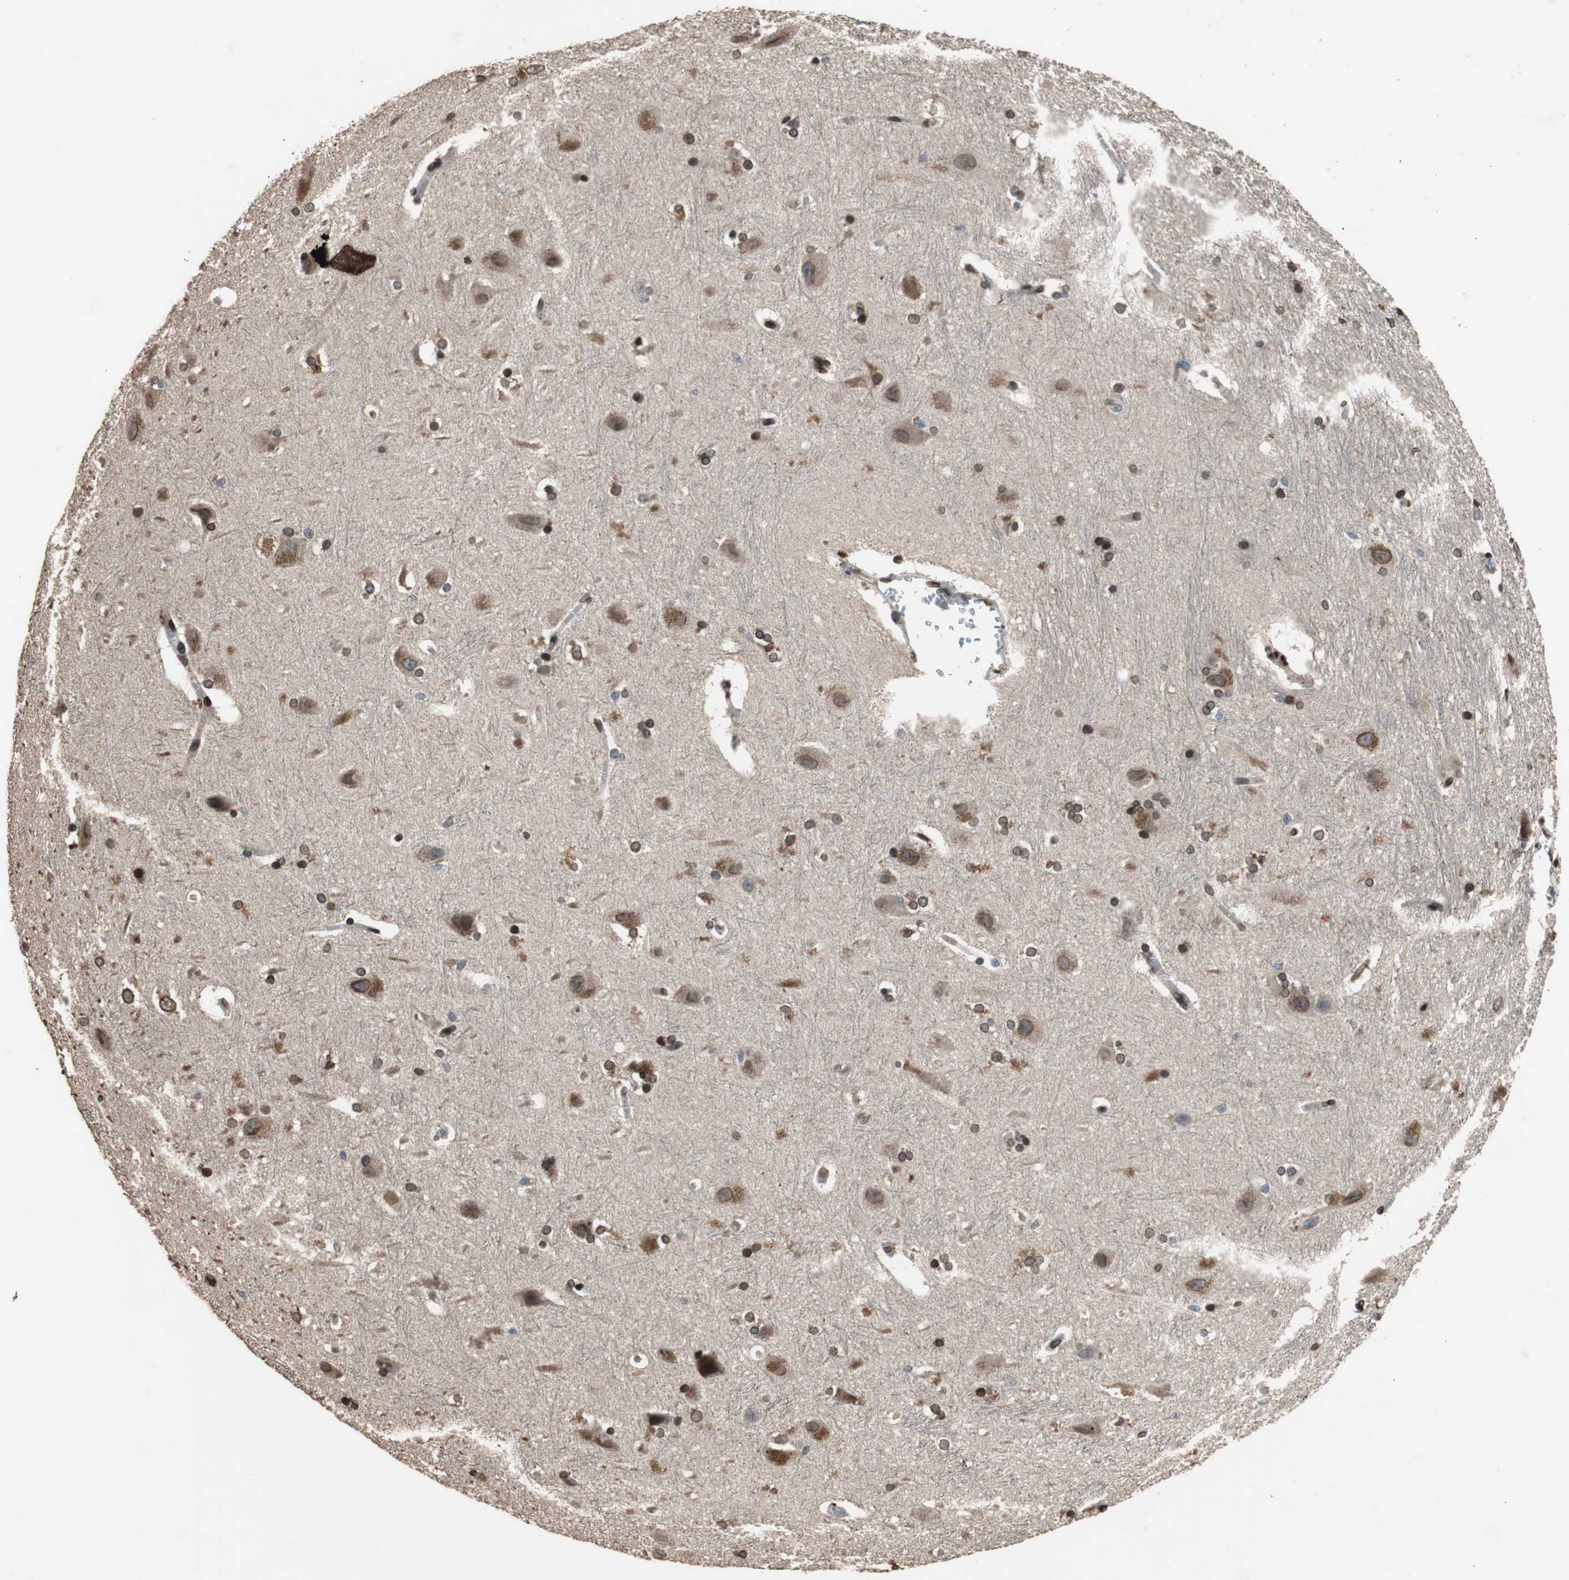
{"staining": {"intensity": "strong", "quantity": ">75%", "location": "cytoplasmic/membranous,nuclear"}, "tissue": "hippocampus", "cell_type": "Glial cells", "image_type": "normal", "snomed": [{"axis": "morphology", "description": "Normal tissue, NOS"}, {"axis": "topography", "description": "Hippocampus"}], "caption": "Immunohistochemistry (IHC) photomicrograph of benign hippocampus stained for a protein (brown), which displays high levels of strong cytoplasmic/membranous,nuclear expression in about >75% of glial cells.", "gene": "LMNA", "patient": {"sex": "female", "age": 19}}